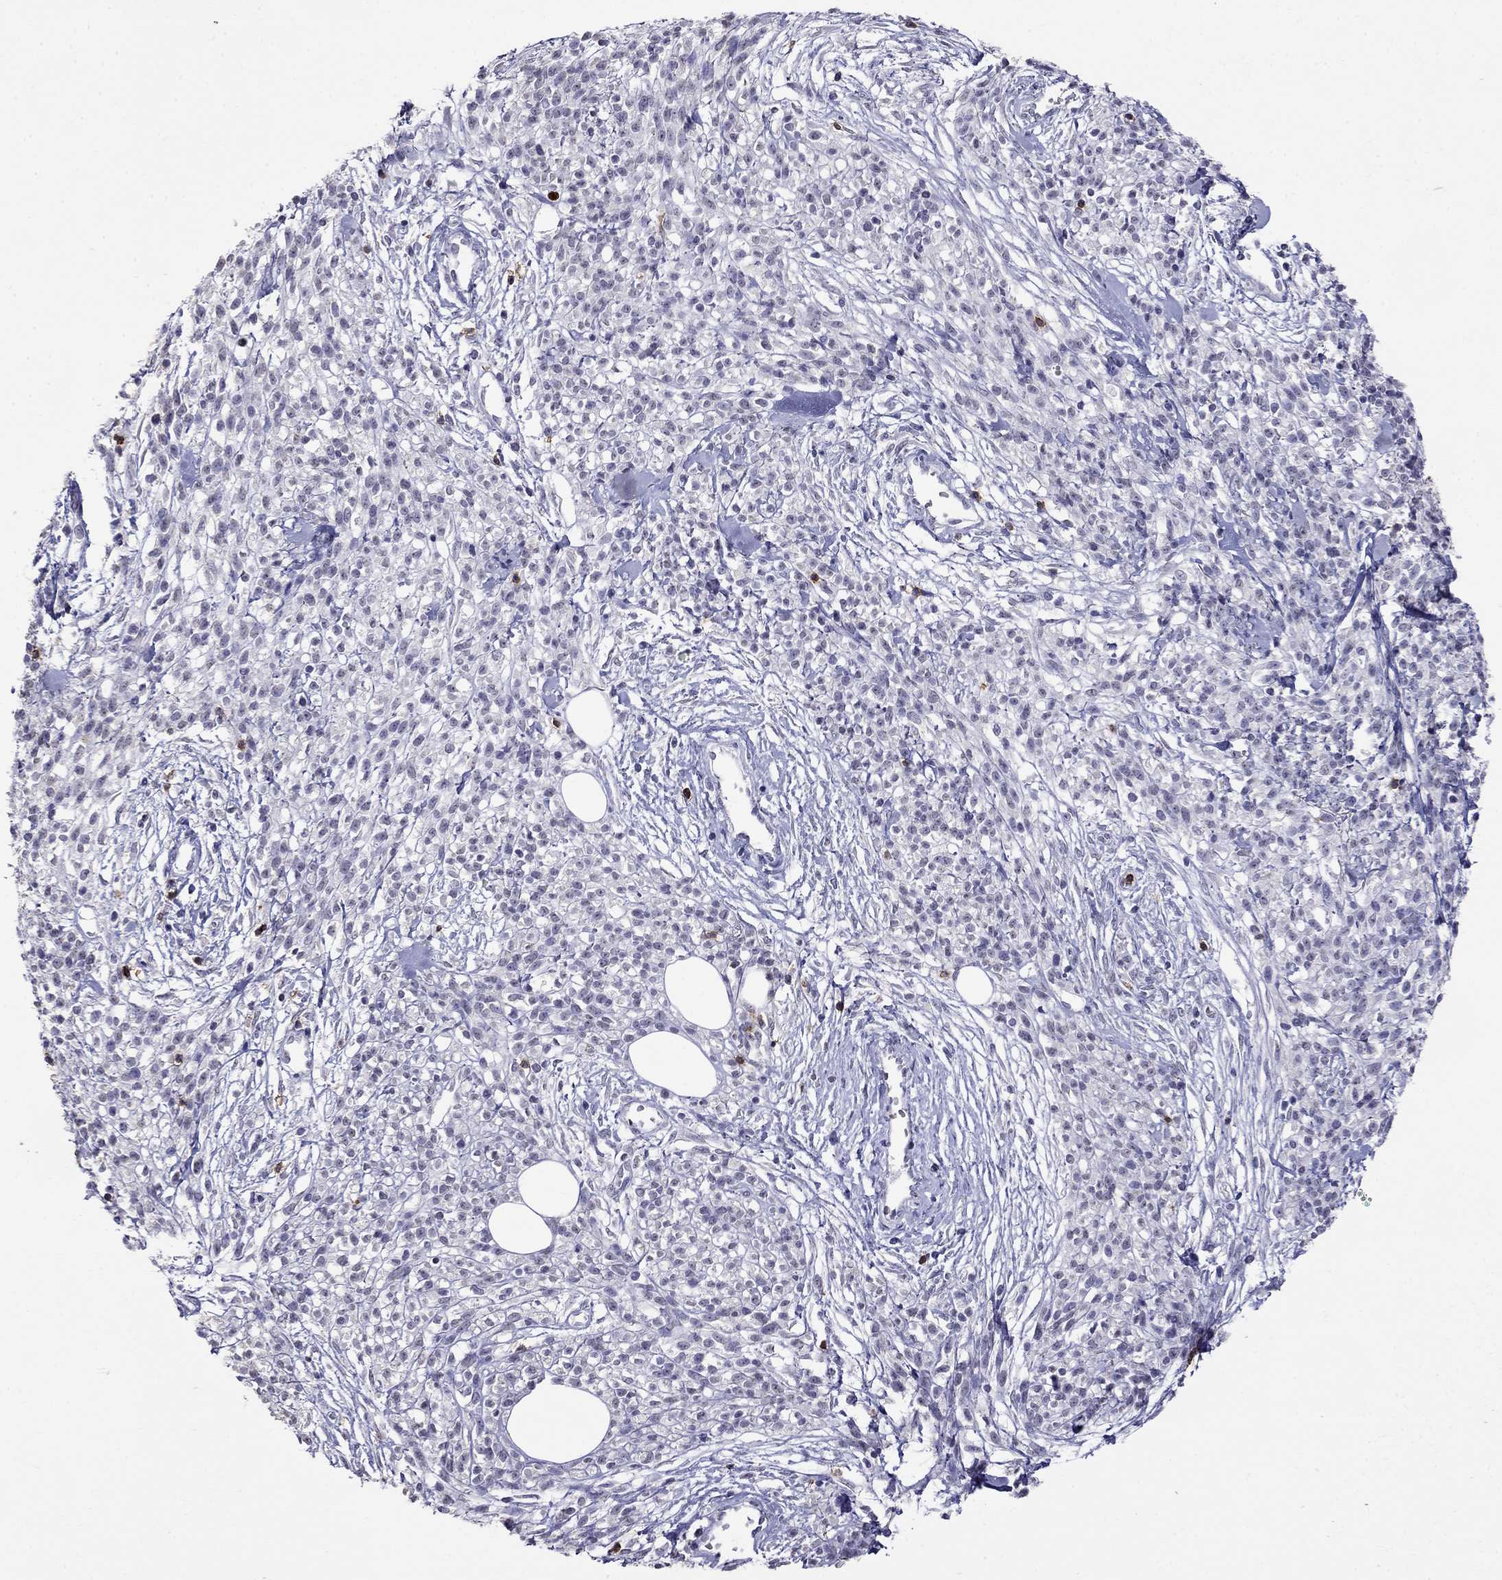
{"staining": {"intensity": "negative", "quantity": "none", "location": "none"}, "tissue": "melanoma", "cell_type": "Tumor cells", "image_type": "cancer", "snomed": [{"axis": "morphology", "description": "Malignant melanoma, NOS"}, {"axis": "topography", "description": "Skin"}, {"axis": "topography", "description": "Skin of trunk"}], "caption": "Protein analysis of malignant melanoma reveals no significant positivity in tumor cells.", "gene": "CD8B", "patient": {"sex": "male", "age": 74}}